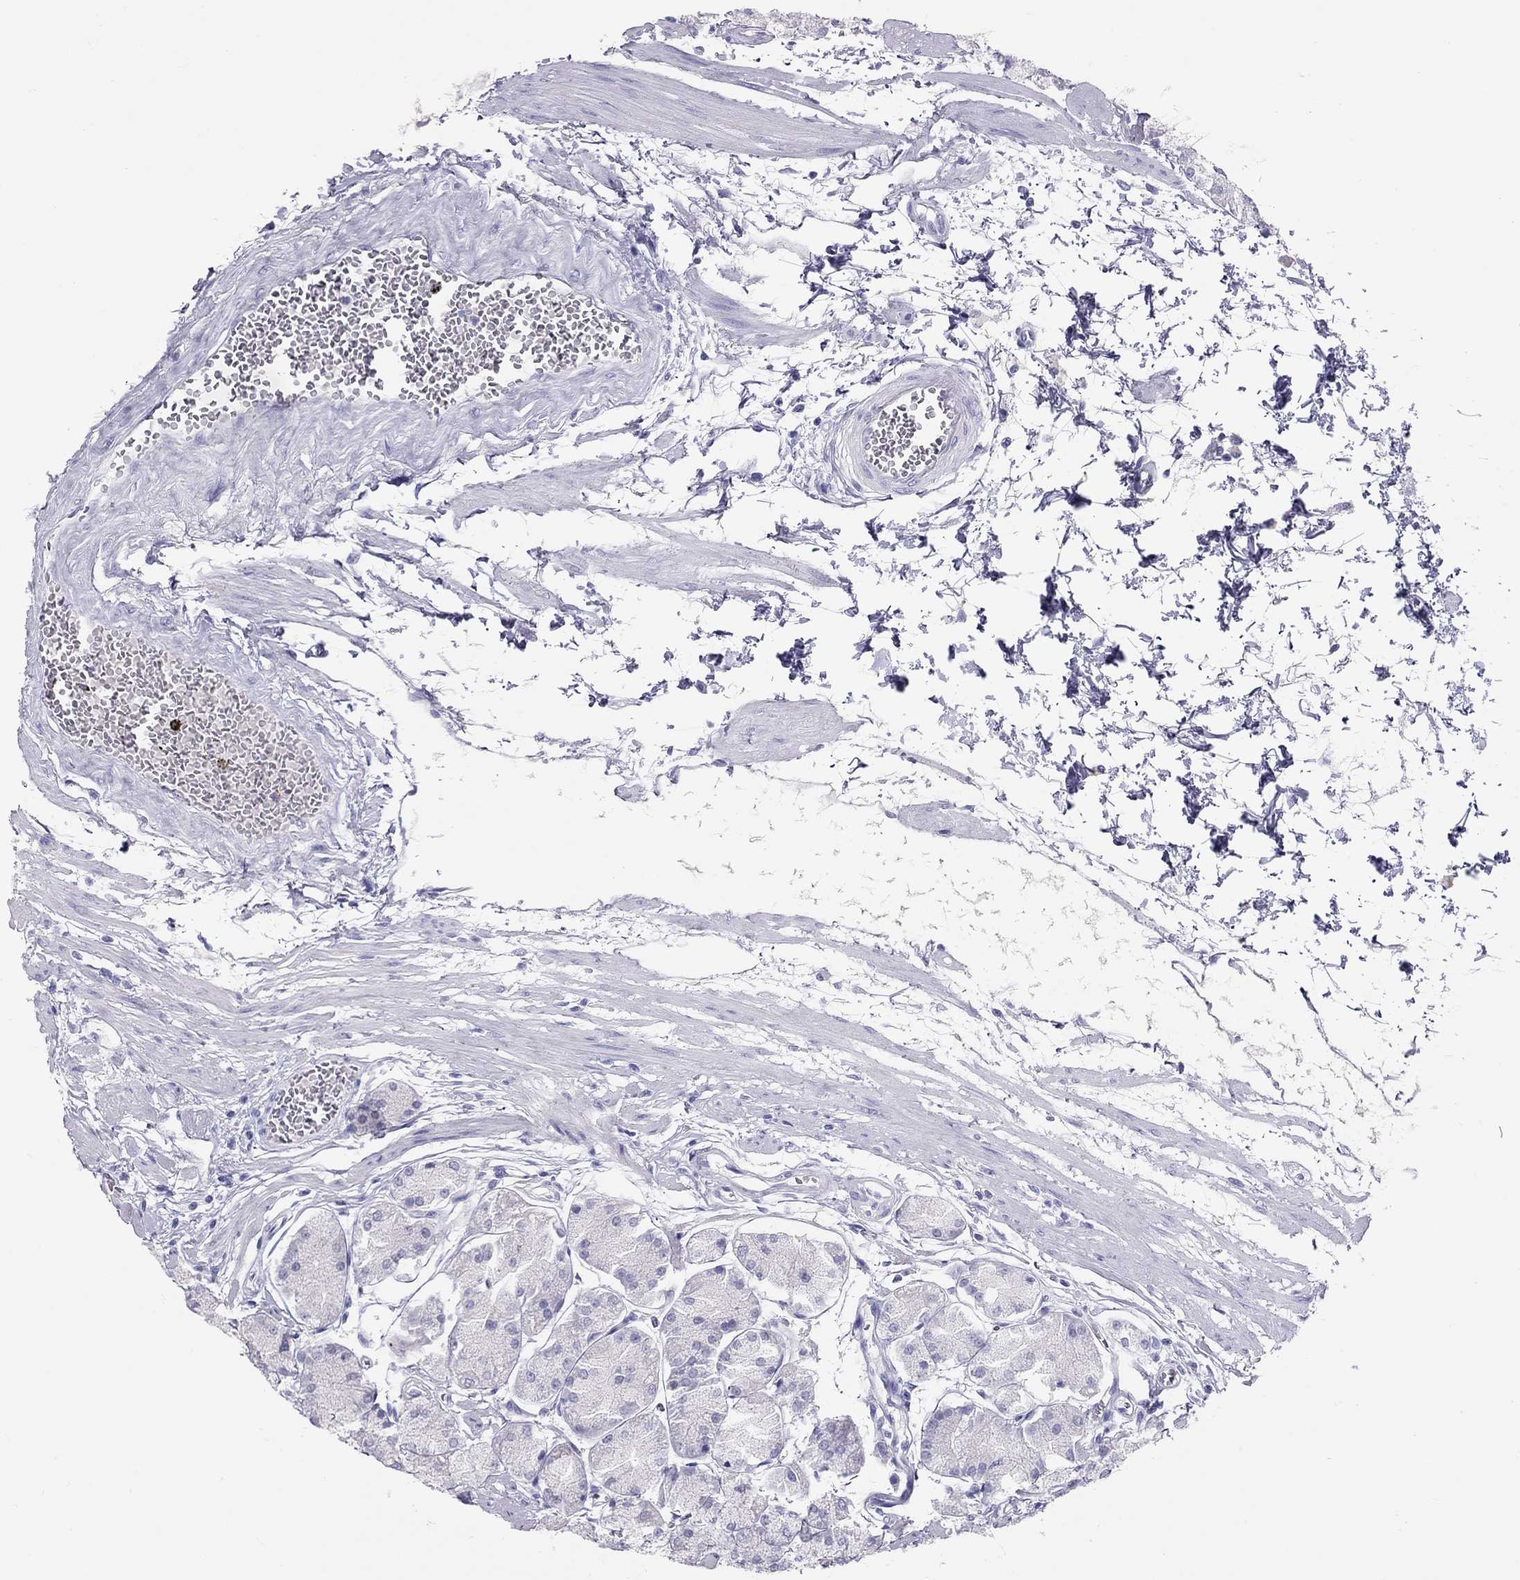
{"staining": {"intensity": "negative", "quantity": "none", "location": "none"}, "tissue": "stomach", "cell_type": "Glandular cells", "image_type": "normal", "snomed": [{"axis": "morphology", "description": "Normal tissue, NOS"}, {"axis": "topography", "description": "Stomach, upper"}], "caption": "Immunohistochemistry photomicrograph of benign human stomach stained for a protein (brown), which exhibits no staining in glandular cells.", "gene": "PSMB11", "patient": {"sex": "male", "age": 60}}